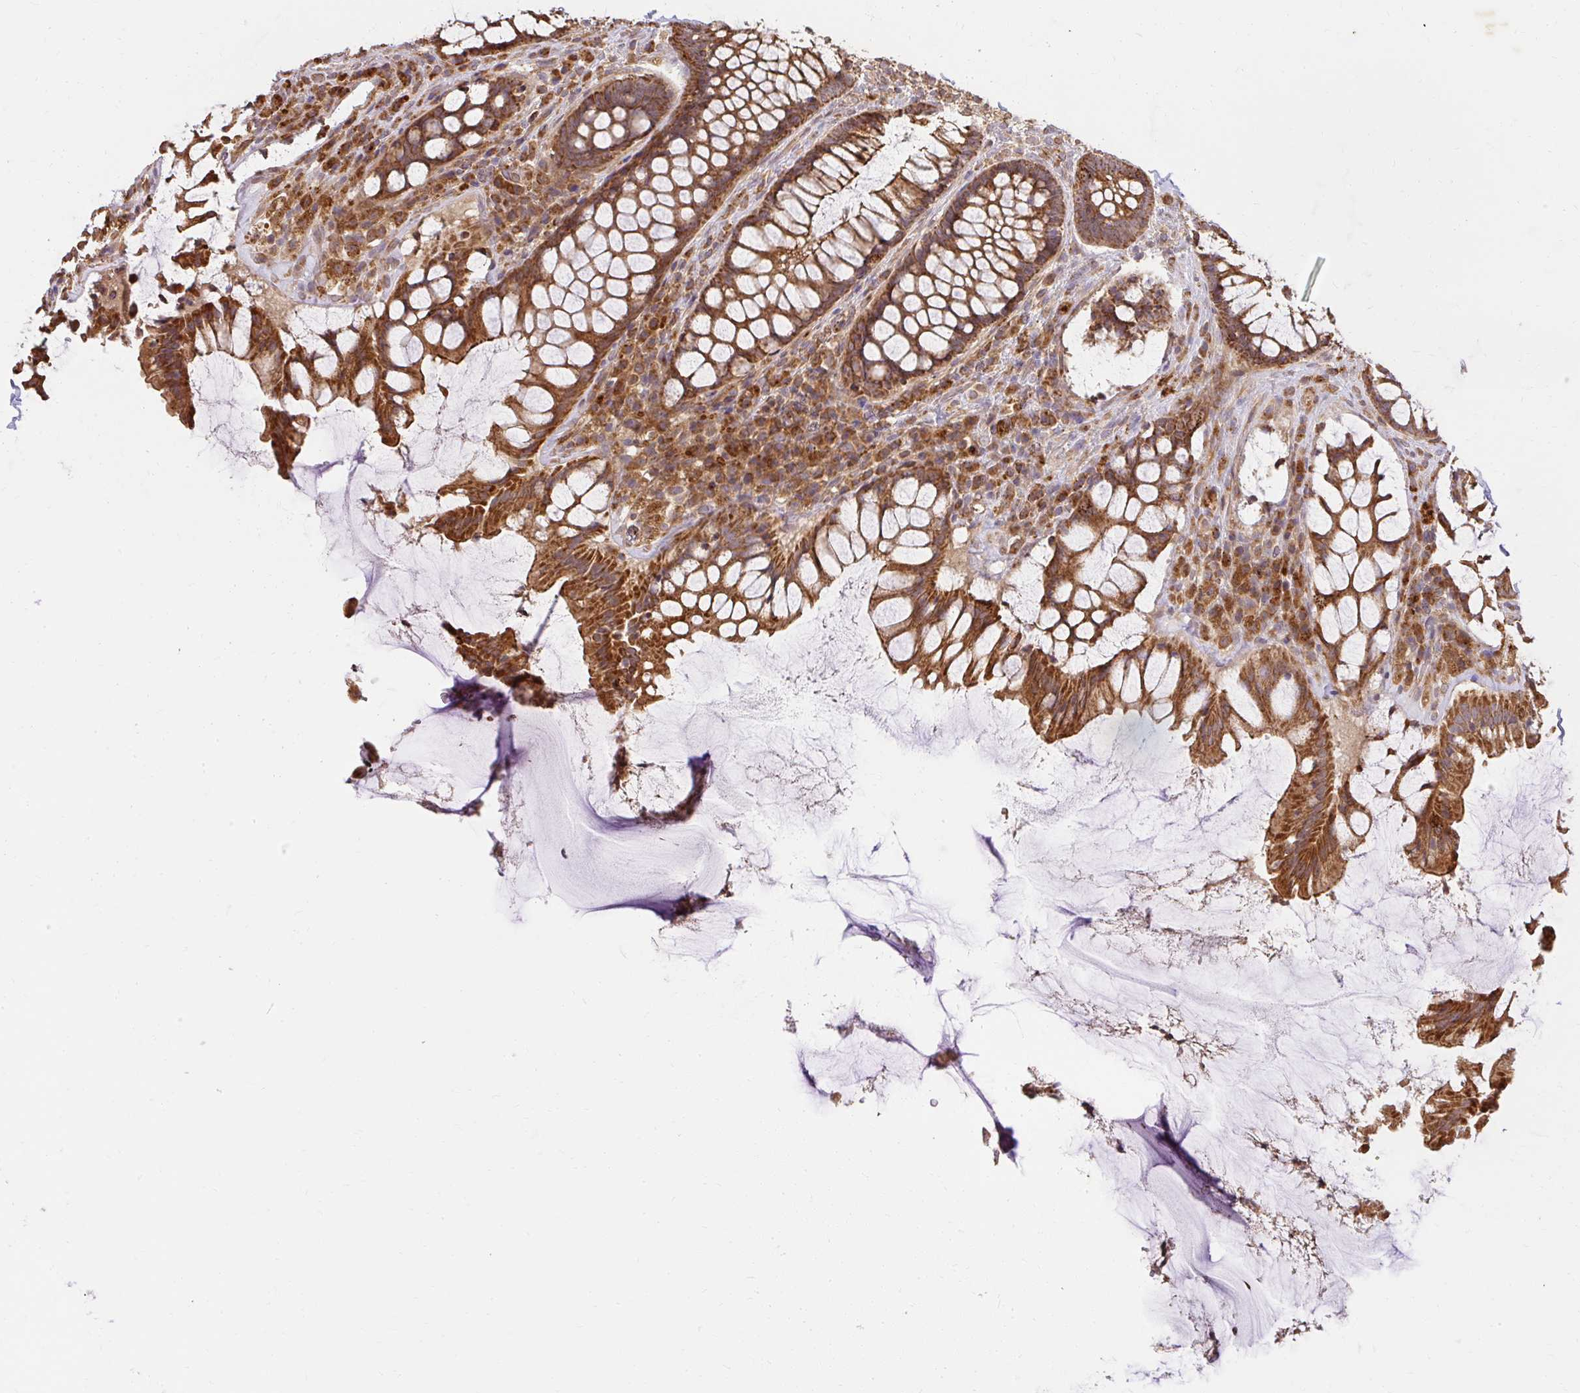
{"staining": {"intensity": "moderate", "quantity": ">75%", "location": "cytoplasmic/membranous"}, "tissue": "rectum", "cell_type": "Glandular cells", "image_type": "normal", "snomed": [{"axis": "morphology", "description": "Normal tissue, NOS"}, {"axis": "topography", "description": "Rectum"}], "caption": "The micrograph exhibits a brown stain indicating the presence of a protein in the cytoplasmic/membranous of glandular cells in rectum.", "gene": "GNS", "patient": {"sex": "female", "age": 58}}